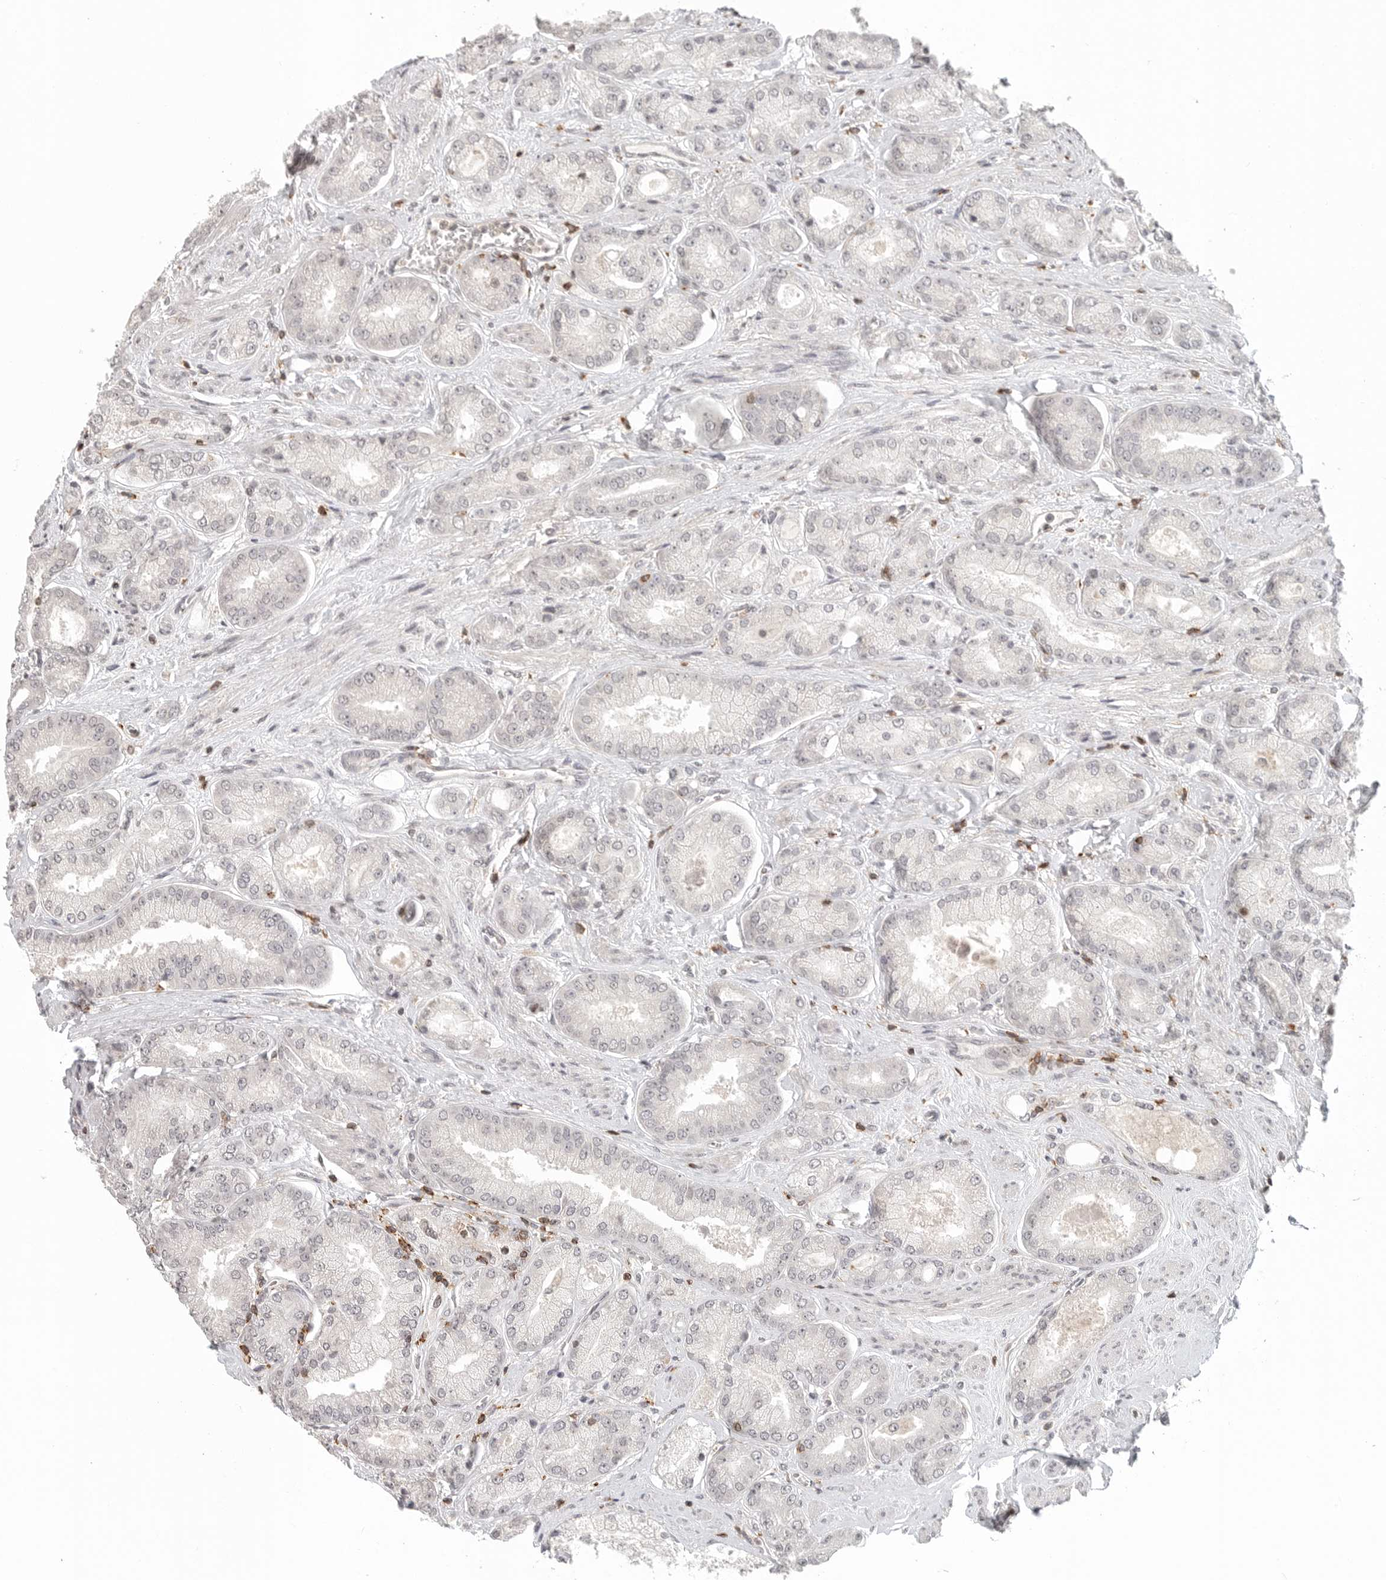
{"staining": {"intensity": "negative", "quantity": "none", "location": "none"}, "tissue": "prostate cancer", "cell_type": "Tumor cells", "image_type": "cancer", "snomed": [{"axis": "morphology", "description": "Adenocarcinoma, High grade"}, {"axis": "topography", "description": "Prostate"}], "caption": "Image shows no protein positivity in tumor cells of prostate cancer (high-grade adenocarcinoma) tissue. Brightfield microscopy of immunohistochemistry stained with DAB (3,3'-diaminobenzidine) (brown) and hematoxylin (blue), captured at high magnification.", "gene": "SH3KBP1", "patient": {"sex": "male", "age": 58}}